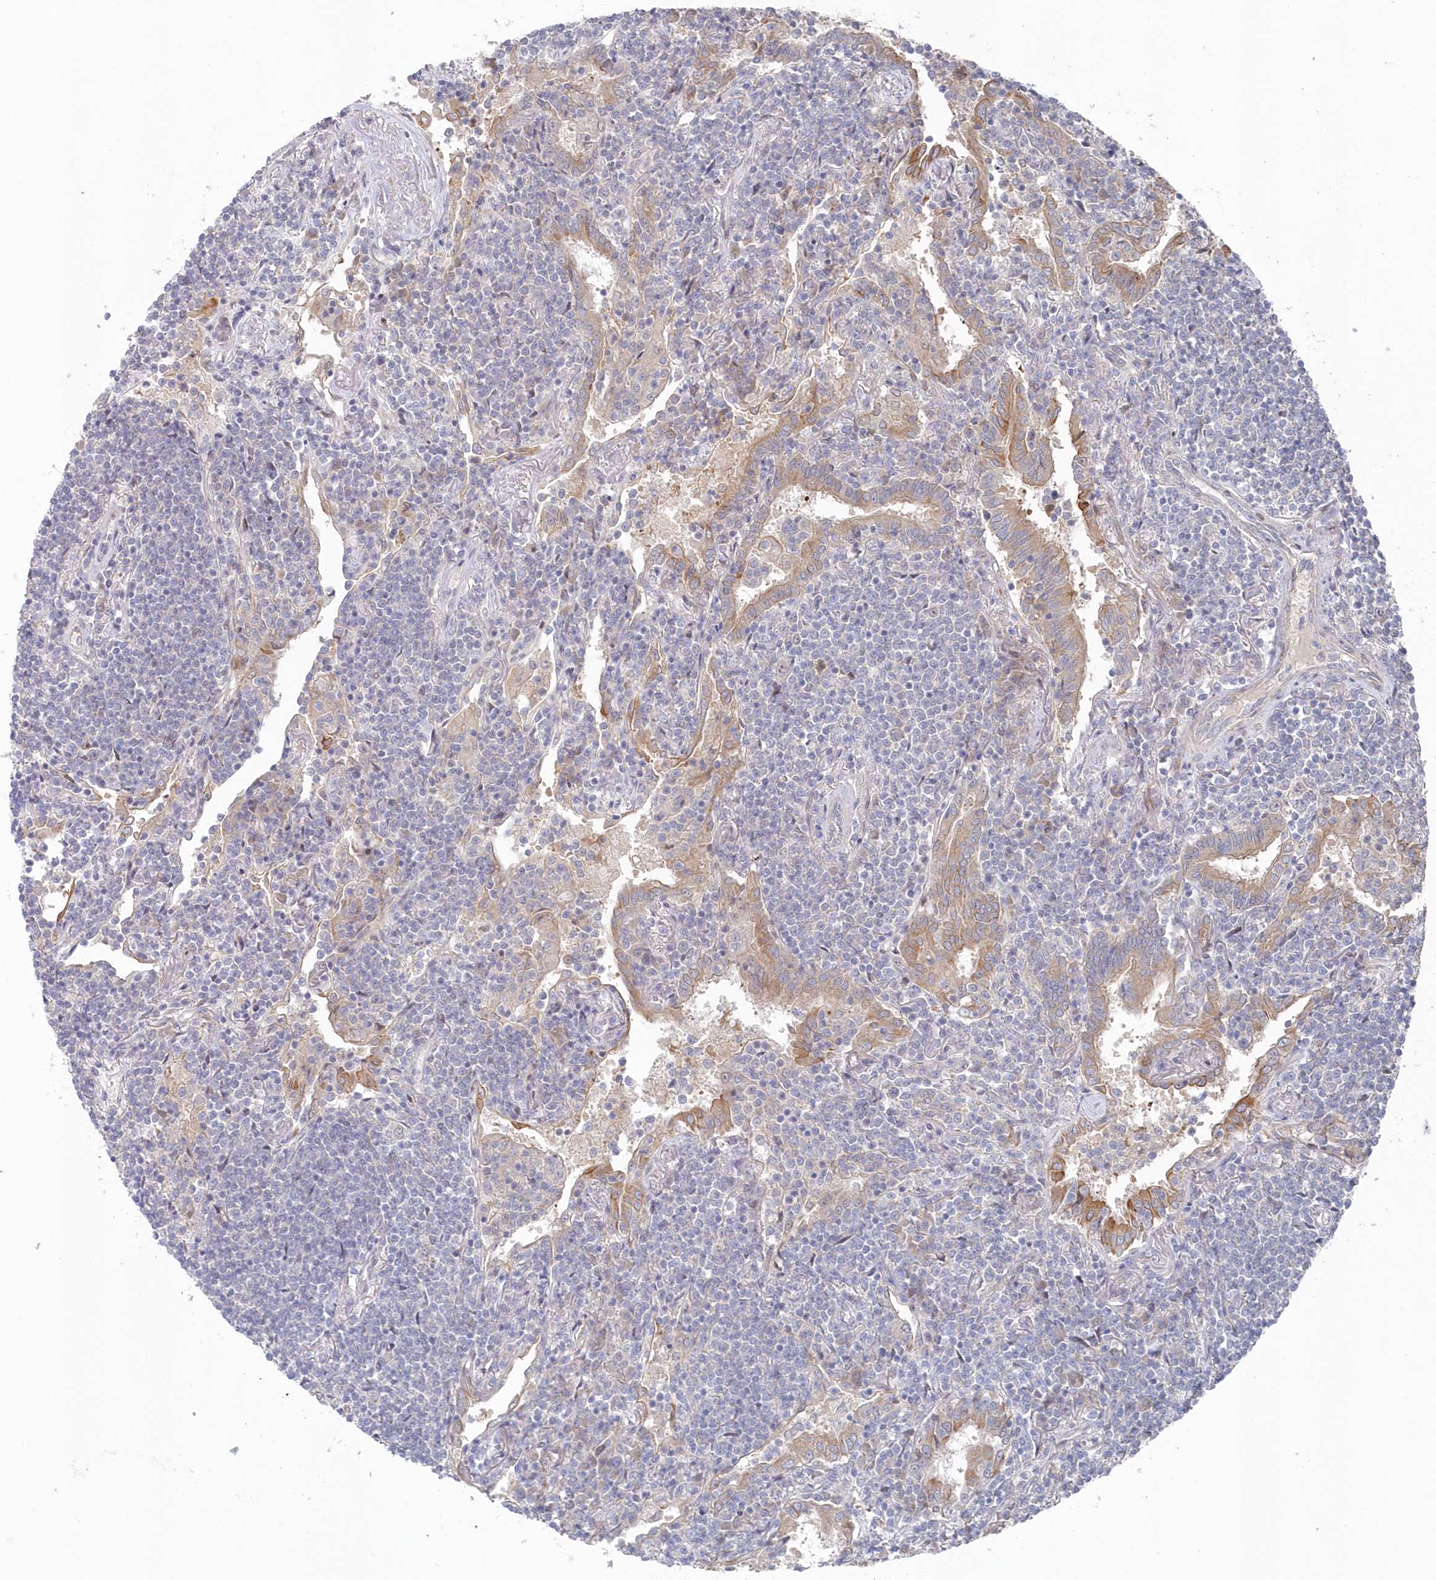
{"staining": {"intensity": "negative", "quantity": "none", "location": "none"}, "tissue": "lymphoma", "cell_type": "Tumor cells", "image_type": "cancer", "snomed": [{"axis": "morphology", "description": "Malignant lymphoma, non-Hodgkin's type, Low grade"}, {"axis": "topography", "description": "Lung"}], "caption": "DAB immunohistochemical staining of lymphoma exhibits no significant positivity in tumor cells.", "gene": "KIAA1586", "patient": {"sex": "female", "age": 71}}